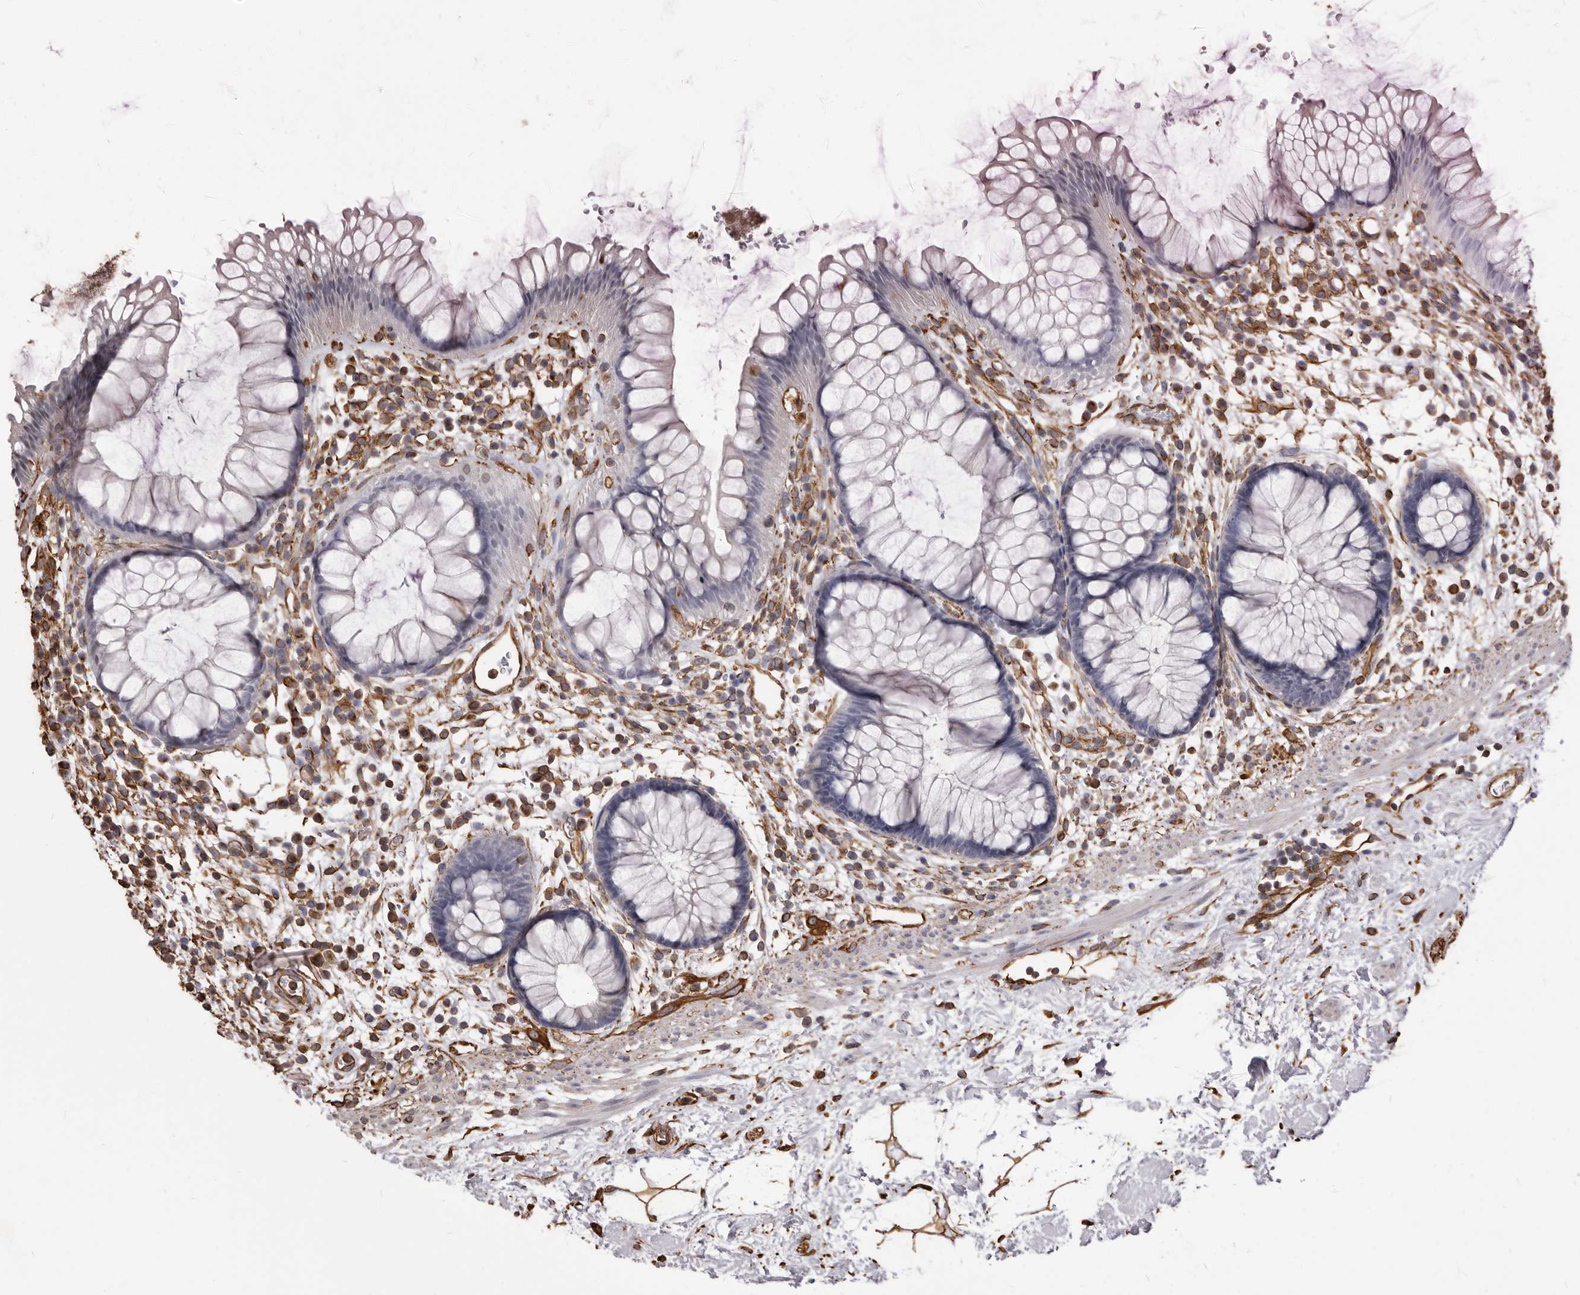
{"staining": {"intensity": "negative", "quantity": "none", "location": "none"}, "tissue": "rectum", "cell_type": "Glandular cells", "image_type": "normal", "snomed": [{"axis": "morphology", "description": "Normal tissue, NOS"}, {"axis": "topography", "description": "Rectum"}], "caption": "Glandular cells show no significant protein expression in normal rectum. (DAB (3,3'-diaminobenzidine) IHC, high magnification).", "gene": "MTURN", "patient": {"sex": "male", "age": 51}}